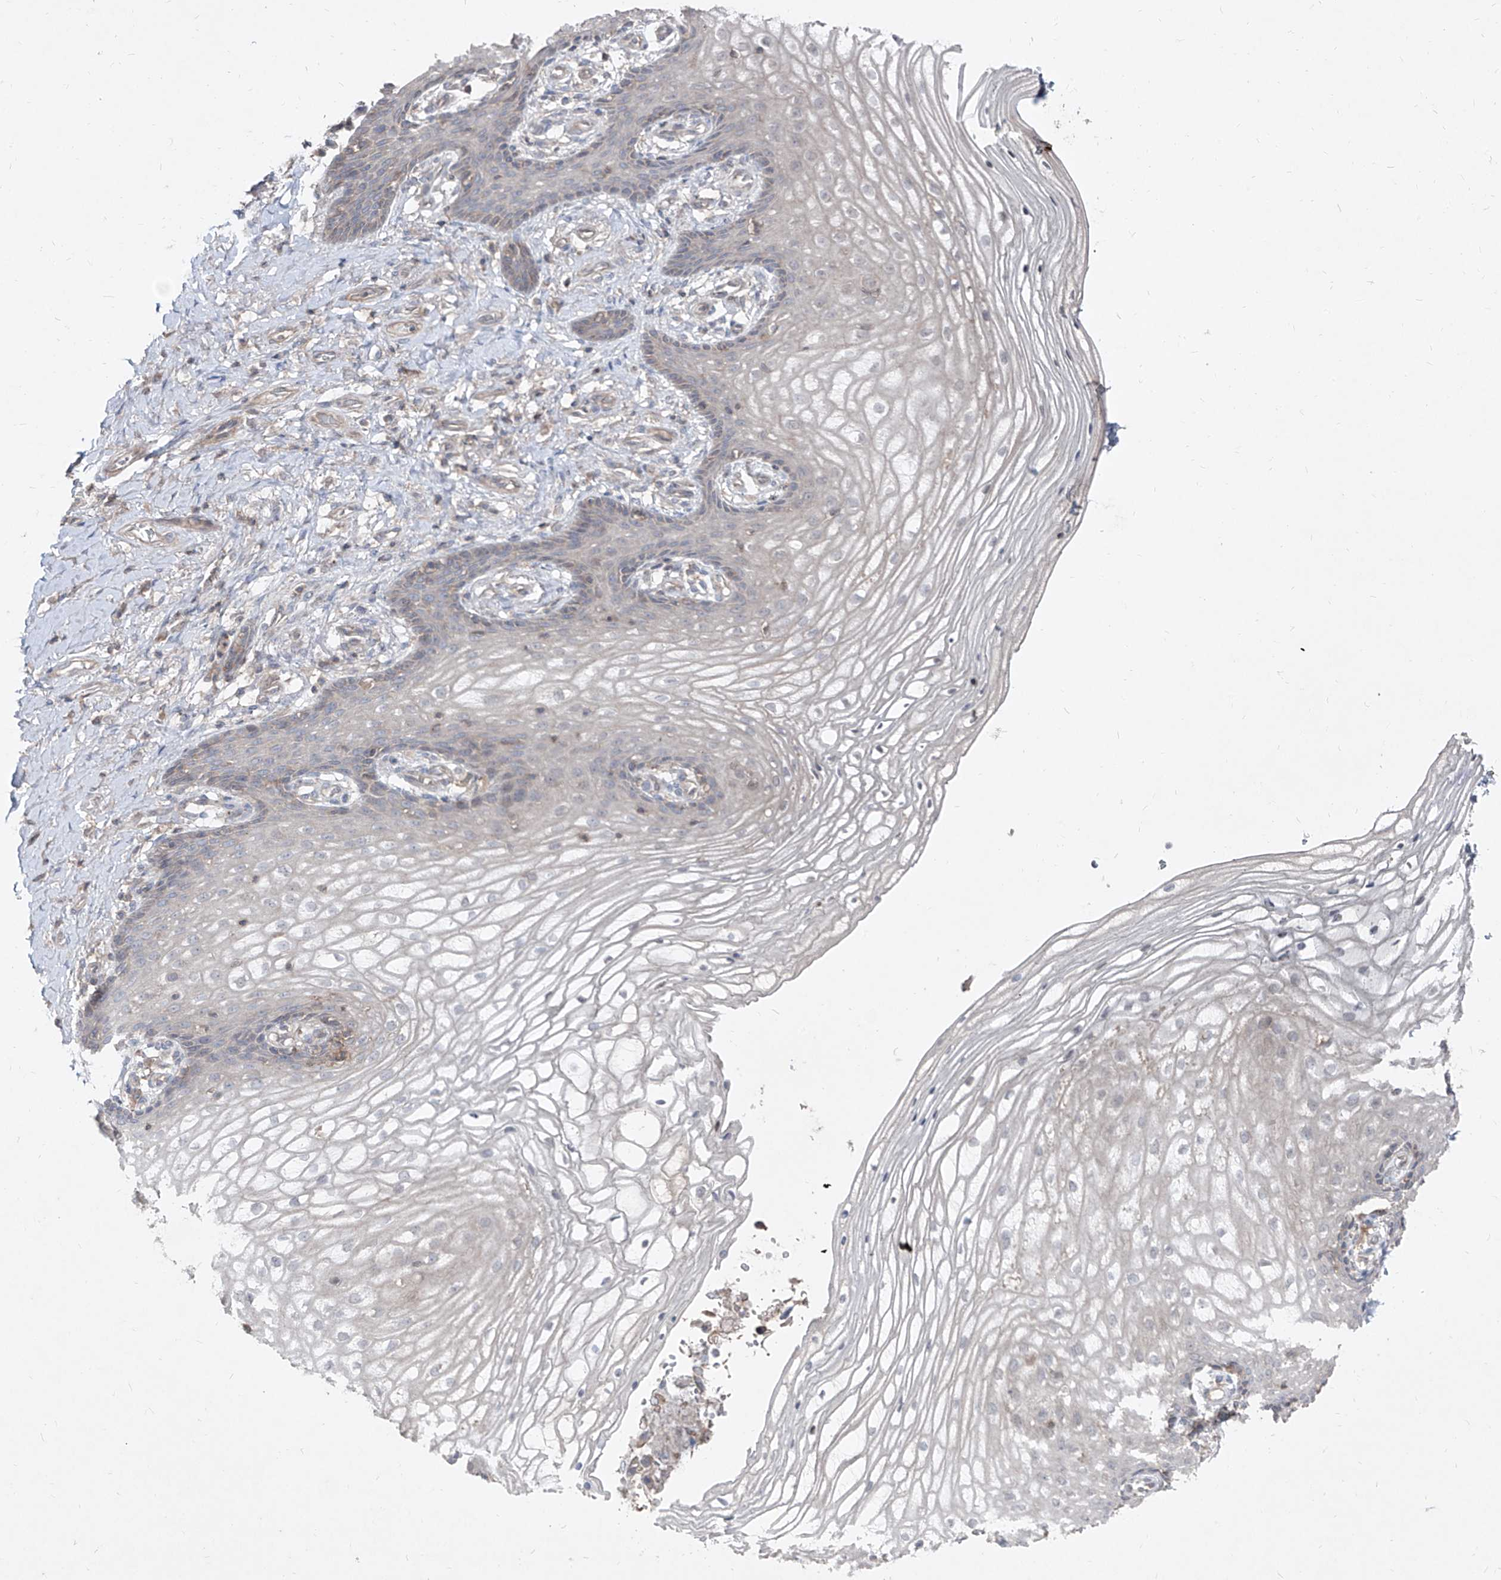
{"staining": {"intensity": "negative", "quantity": "none", "location": "none"}, "tissue": "vagina", "cell_type": "Squamous epithelial cells", "image_type": "normal", "snomed": [{"axis": "morphology", "description": "Normal tissue, NOS"}, {"axis": "topography", "description": "Vagina"}], "caption": "The micrograph reveals no staining of squamous epithelial cells in normal vagina. (DAB immunohistochemistry (IHC), high magnification).", "gene": "UFD1", "patient": {"sex": "female", "age": 60}}